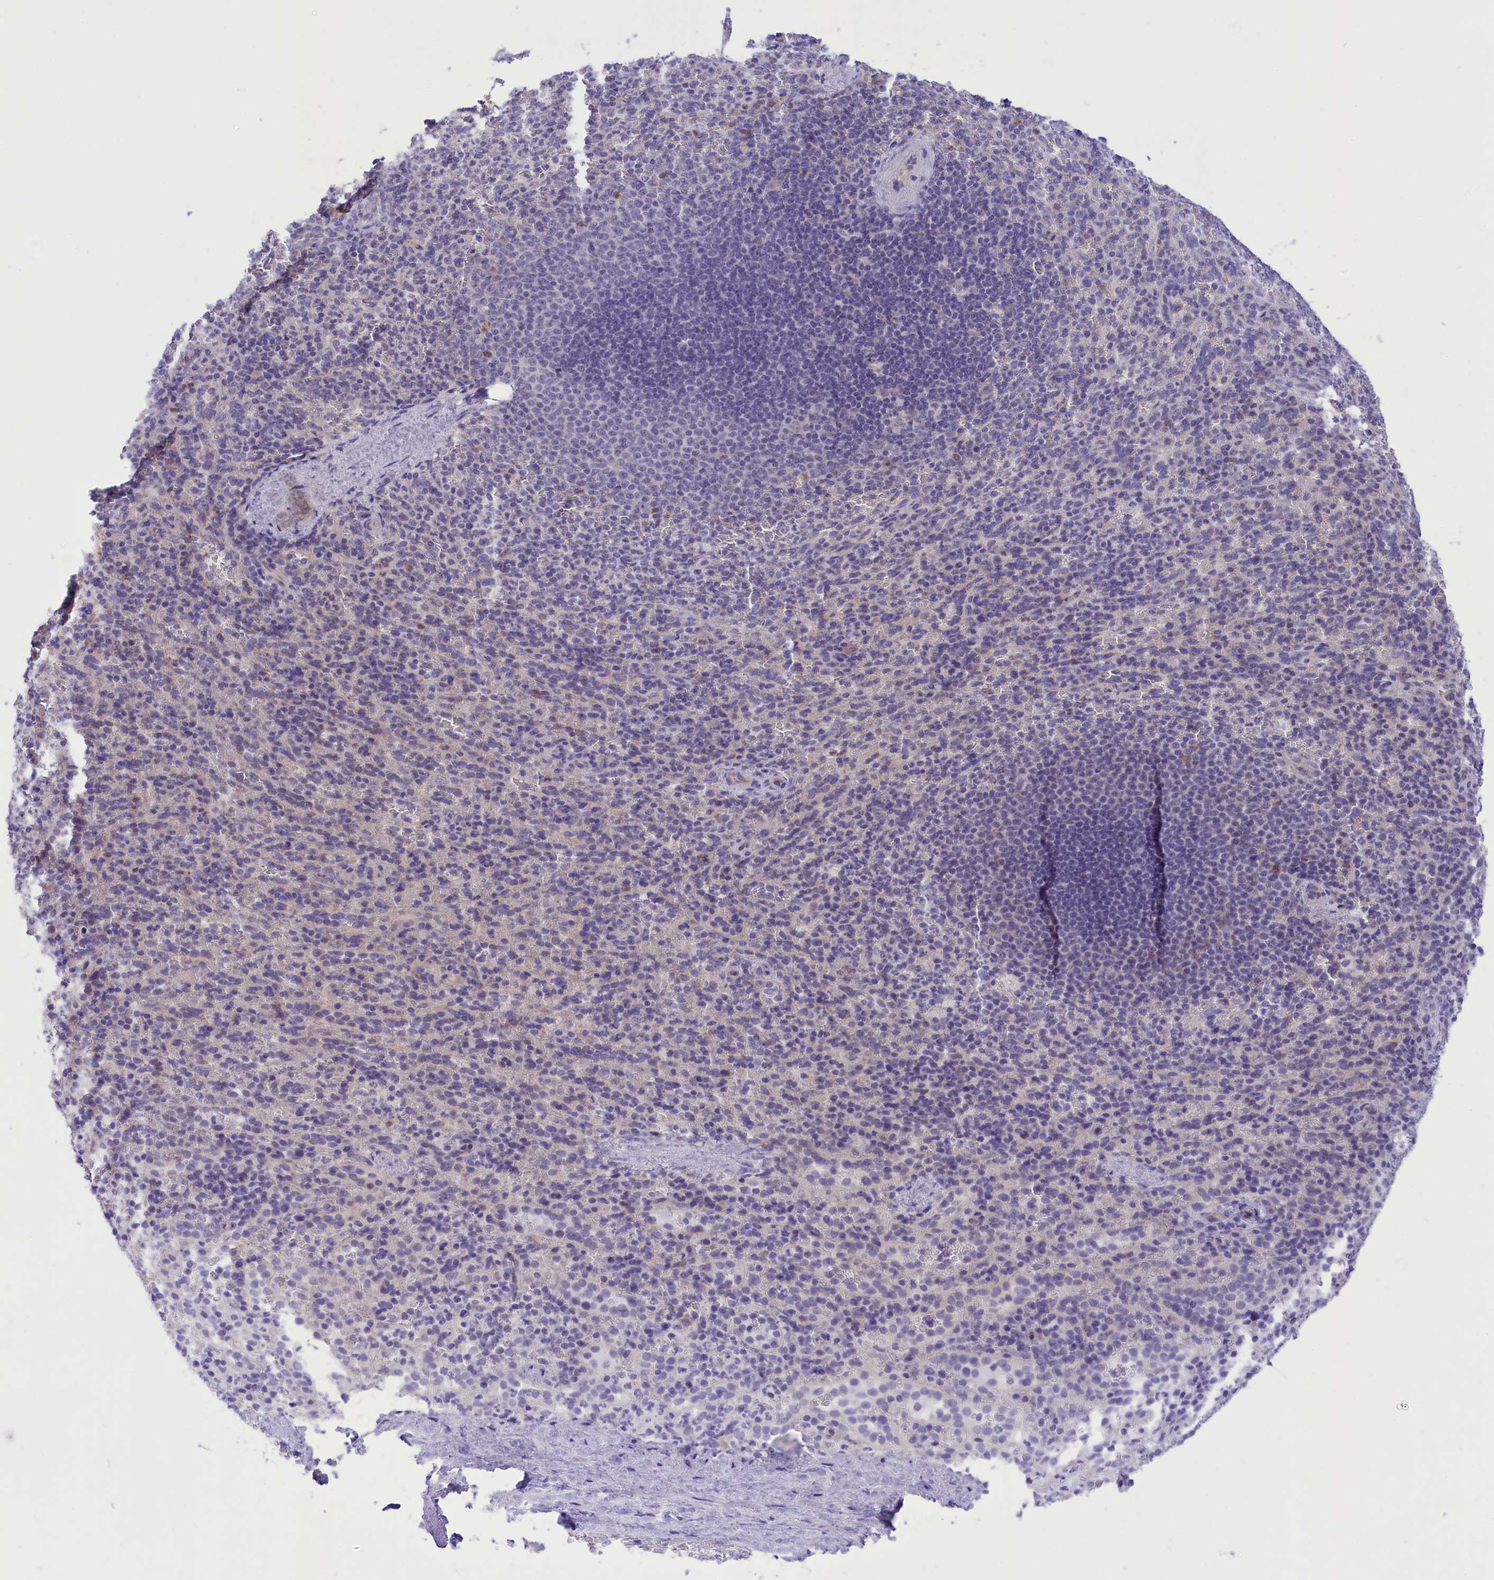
{"staining": {"intensity": "negative", "quantity": "none", "location": "none"}, "tissue": "spleen", "cell_type": "Cells in red pulp", "image_type": "normal", "snomed": [{"axis": "morphology", "description": "Normal tissue, NOS"}, {"axis": "topography", "description": "Spleen"}], "caption": "DAB immunohistochemical staining of unremarkable spleen exhibits no significant expression in cells in red pulp.", "gene": "DCAF16", "patient": {"sex": "female", "age": 21}}